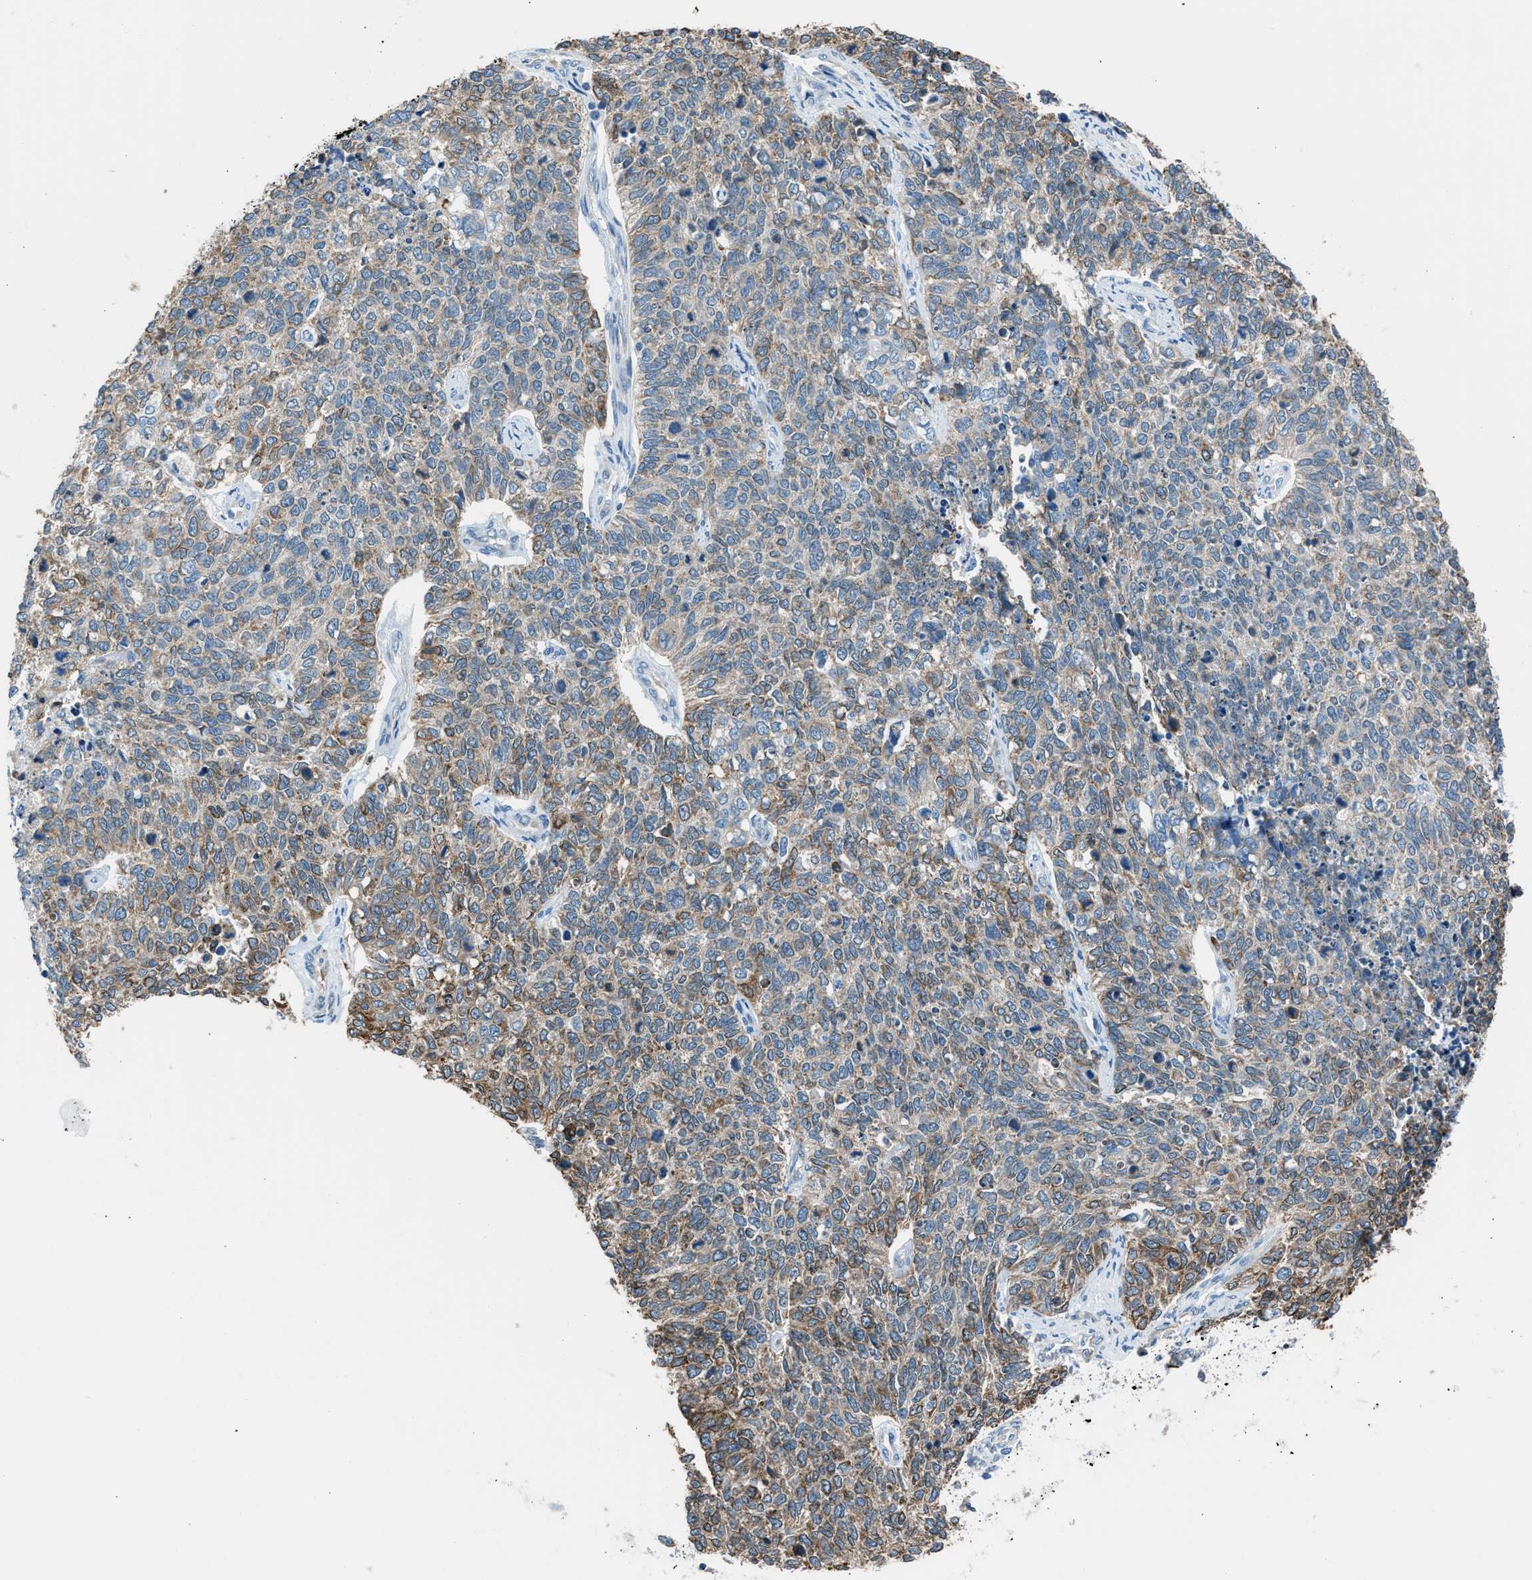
{"staining": {"intensity": "moderate", "quantity": ">75%", "location": "cytoplasmic/membranous"}, "tissue": "cervical cancer", "cell_type": "Tumor cells", "image_type": "cancer", "snomed": [{"axis": "morphology", "description": "Squamous cell carcinoma, NOS"}, {"axis": "topography", "description": "Cervix"}], "caption": "Cervical cancer (squamous cell carcinoma) stained with immunohistochemistry (IHC) demonstrates moderate cytoplasmic/membranous staining in approximately >75% of tumor cells. The staining was performed using DAB (3,3'-diaminobenzidine) to visualize the protein expression in brown, while the nuclei were stained in blue with hematoxylin (Magnification: 20x).", "gene": "RNF41", "patient": {"sex": "female", "age": 63}}